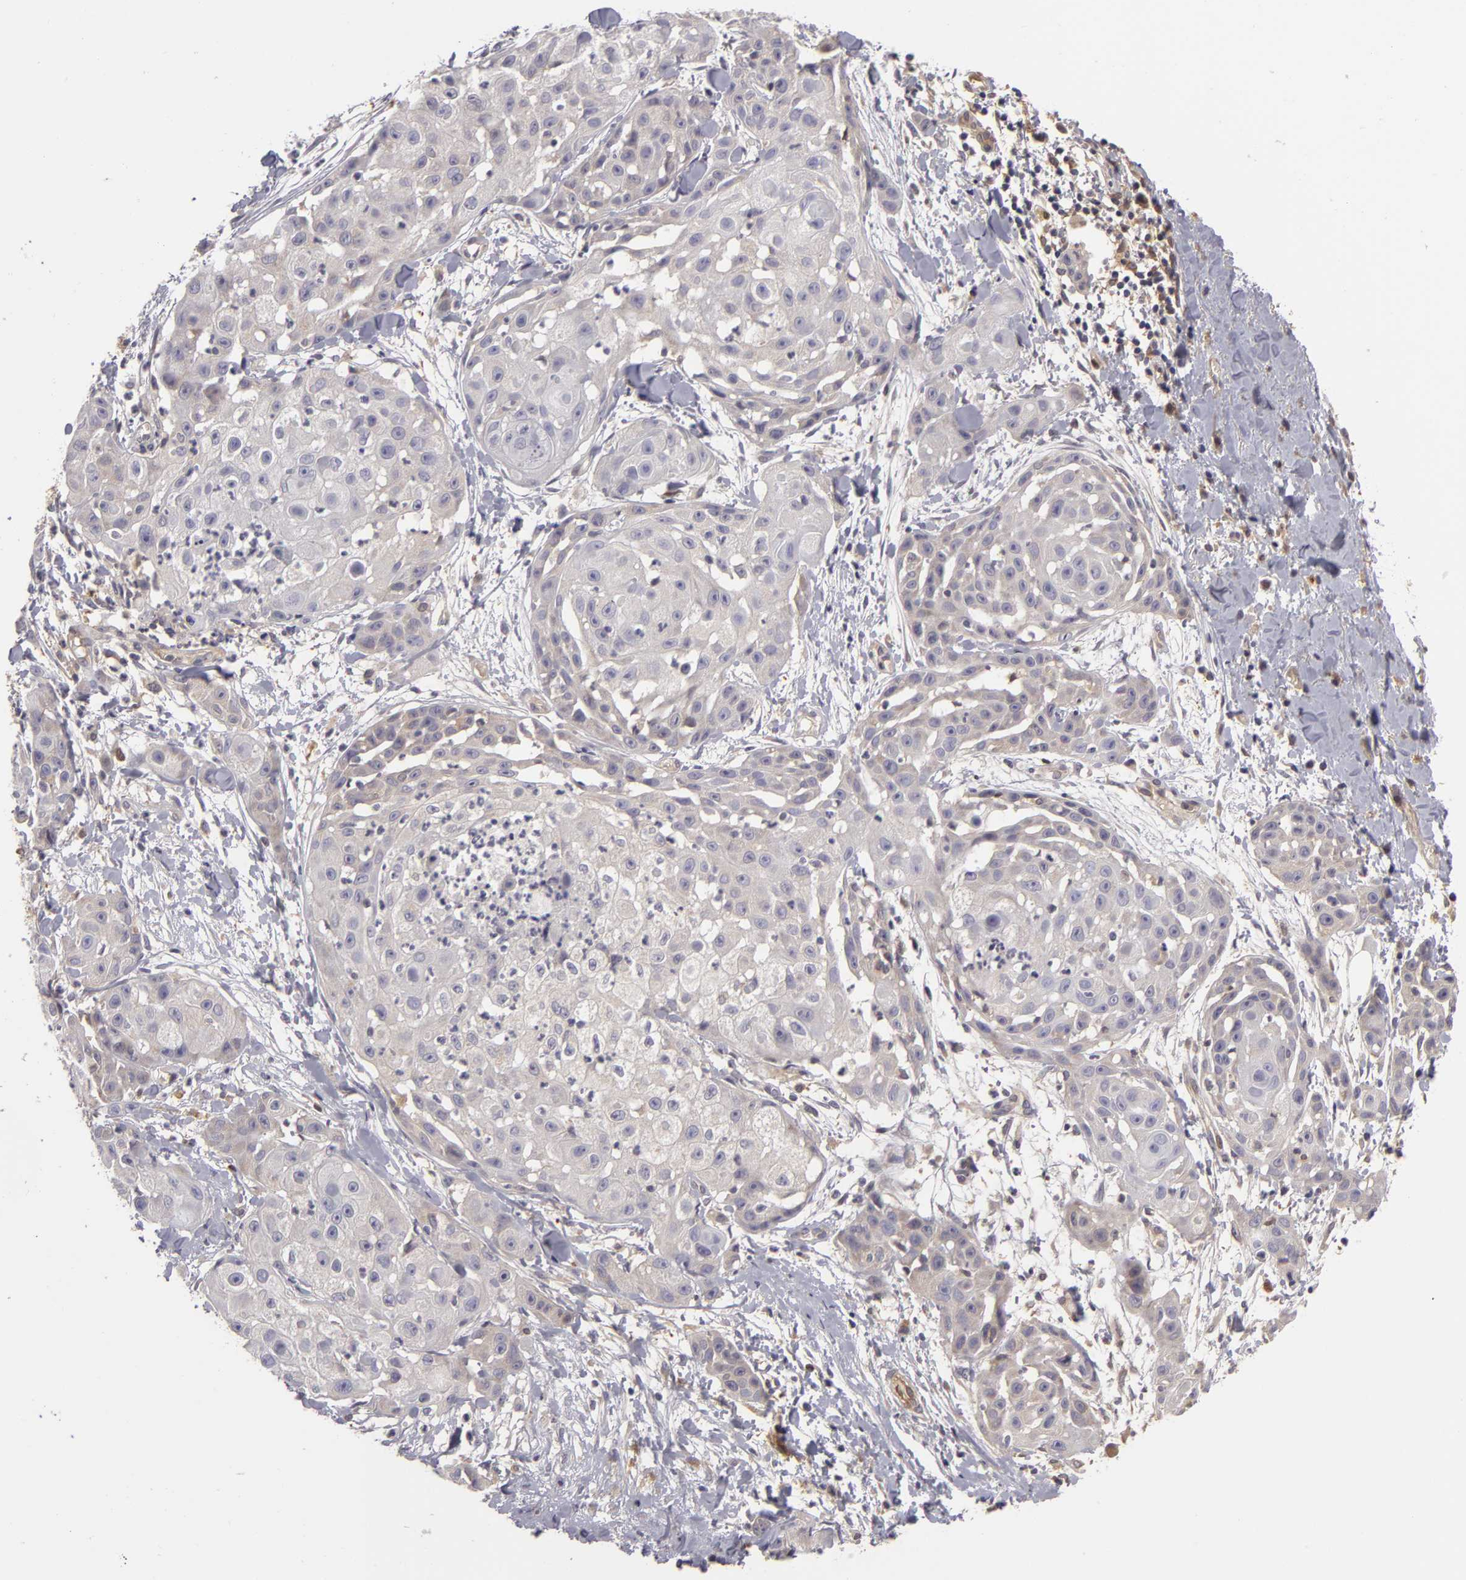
{"staining": {"intensity": "negative", "quantity": "none", "location": "none"}, "tissue": "skin cancer", "cell_type": "Tumor cells", "image_type": "cancer", "snomed": [{"axis": "morphology", "description": "Squamous cell carcinoma, NOS"}, {"axis": "topography", "description": "Skin"}], "caption": "This image is of skin squamous cell carcinoma stained with IHC to label a protein in brown with the nuclei are counter-stained blue. There is no staining in tumor cells.", "gene": "ZNF229", "patient": {"sex": "female", "age": 57}}